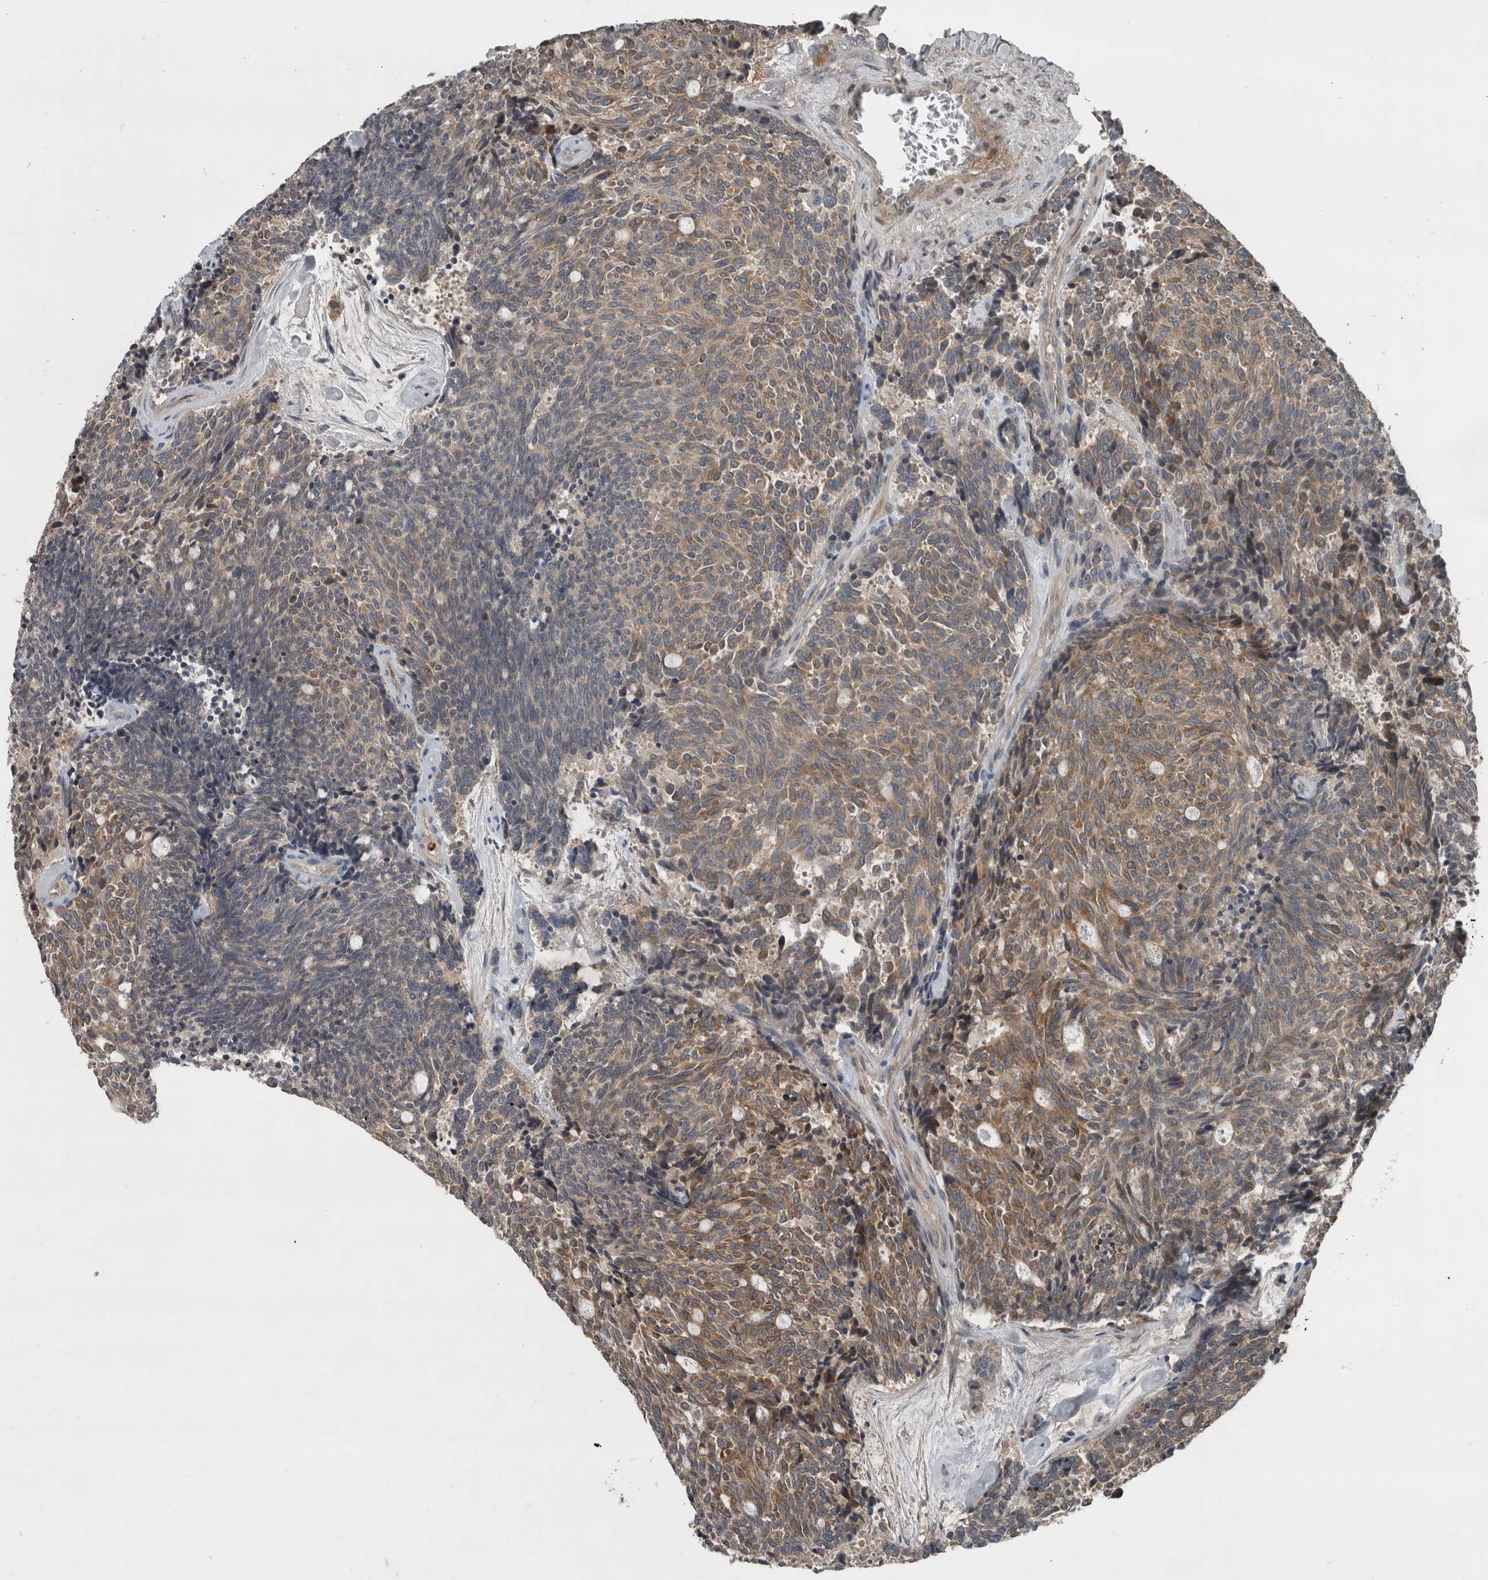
{"staining": {"intensity": "moderate", "quantity": "25%-75%", "location": "cytoplasmic/membranous"}, "tissue": "carcinoid", "cell_type": "Tumor cells", "image_type": "cancer", "snomed": [{"axis": "morphology", "description": "Carcinoid, malignant, NOS"}, {"axis": "topography", "description": "Pancreas"}], "caption": "The histopathology image reveals immunohistochemical staining of carcinoid. There is moderate cytoplasmic/membranous staining is appreciated in about 25%-75% of tumor cells. Using DAB (3,3'-diaminobenzidine) (brown) and hematoxylin (blue) stains, captured at high magnification using brightfield microscopy.", "gene": "EXOC8", "patient": {"sex": "female", "age": 54}}